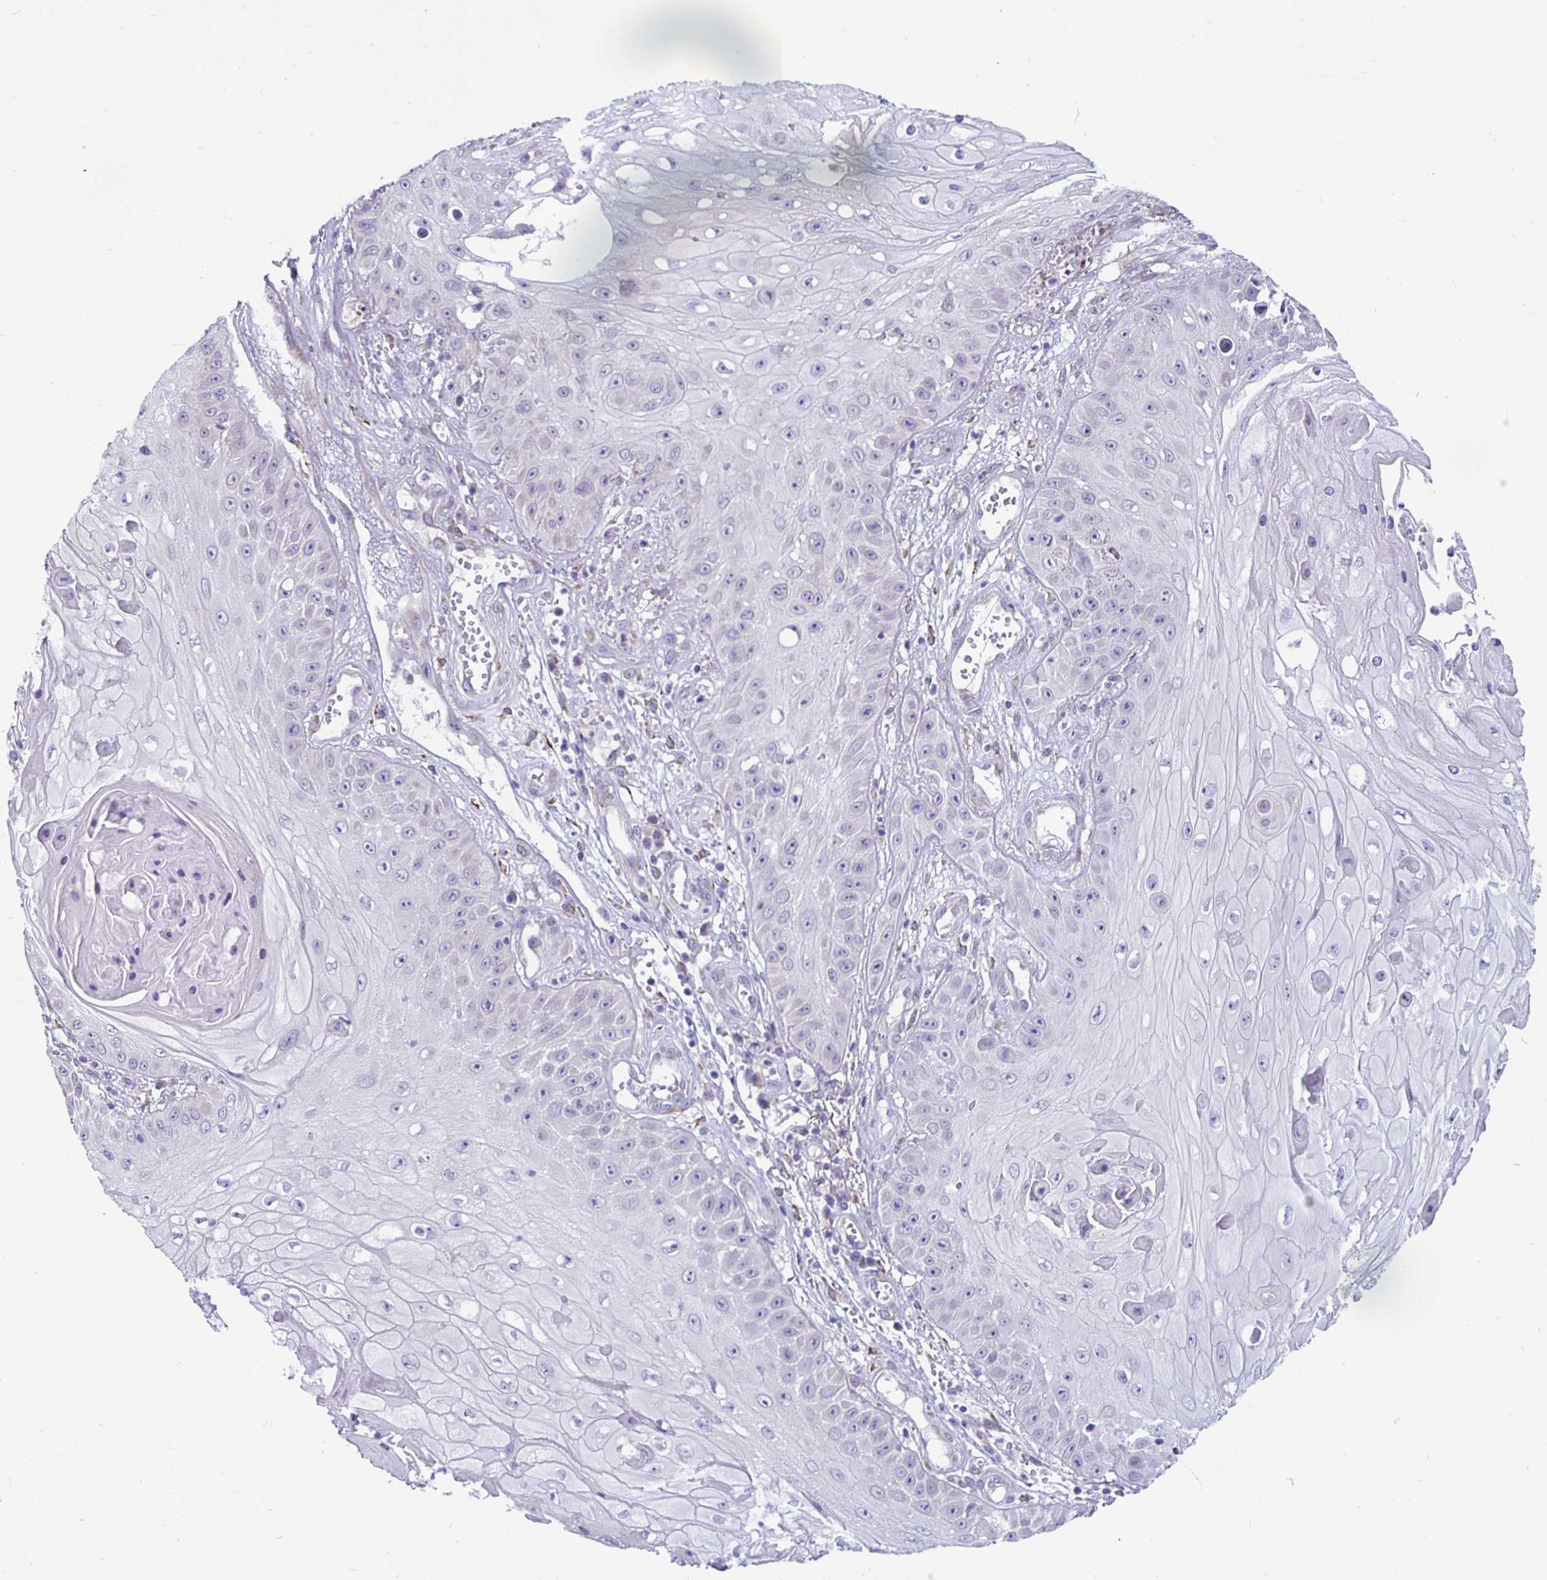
{"staining": {"intensity": "negative", "quantity": "none", "location": "none"}, "tissue": "skin cancer", "cell_type": "Tumor cells", "image_type": "cancer", "snomed": [{"axis": "morphology", "description": "Squamous cell carcinoma, NOS"}, {"axis": "topography", "description": "Skin"}], "caption": "This is an IHC image of skin squamous cell carcinoma. There is no staining in tumor cells.", "gene": "DNAI2", "patient": {"sex": "male", "age": 70}}